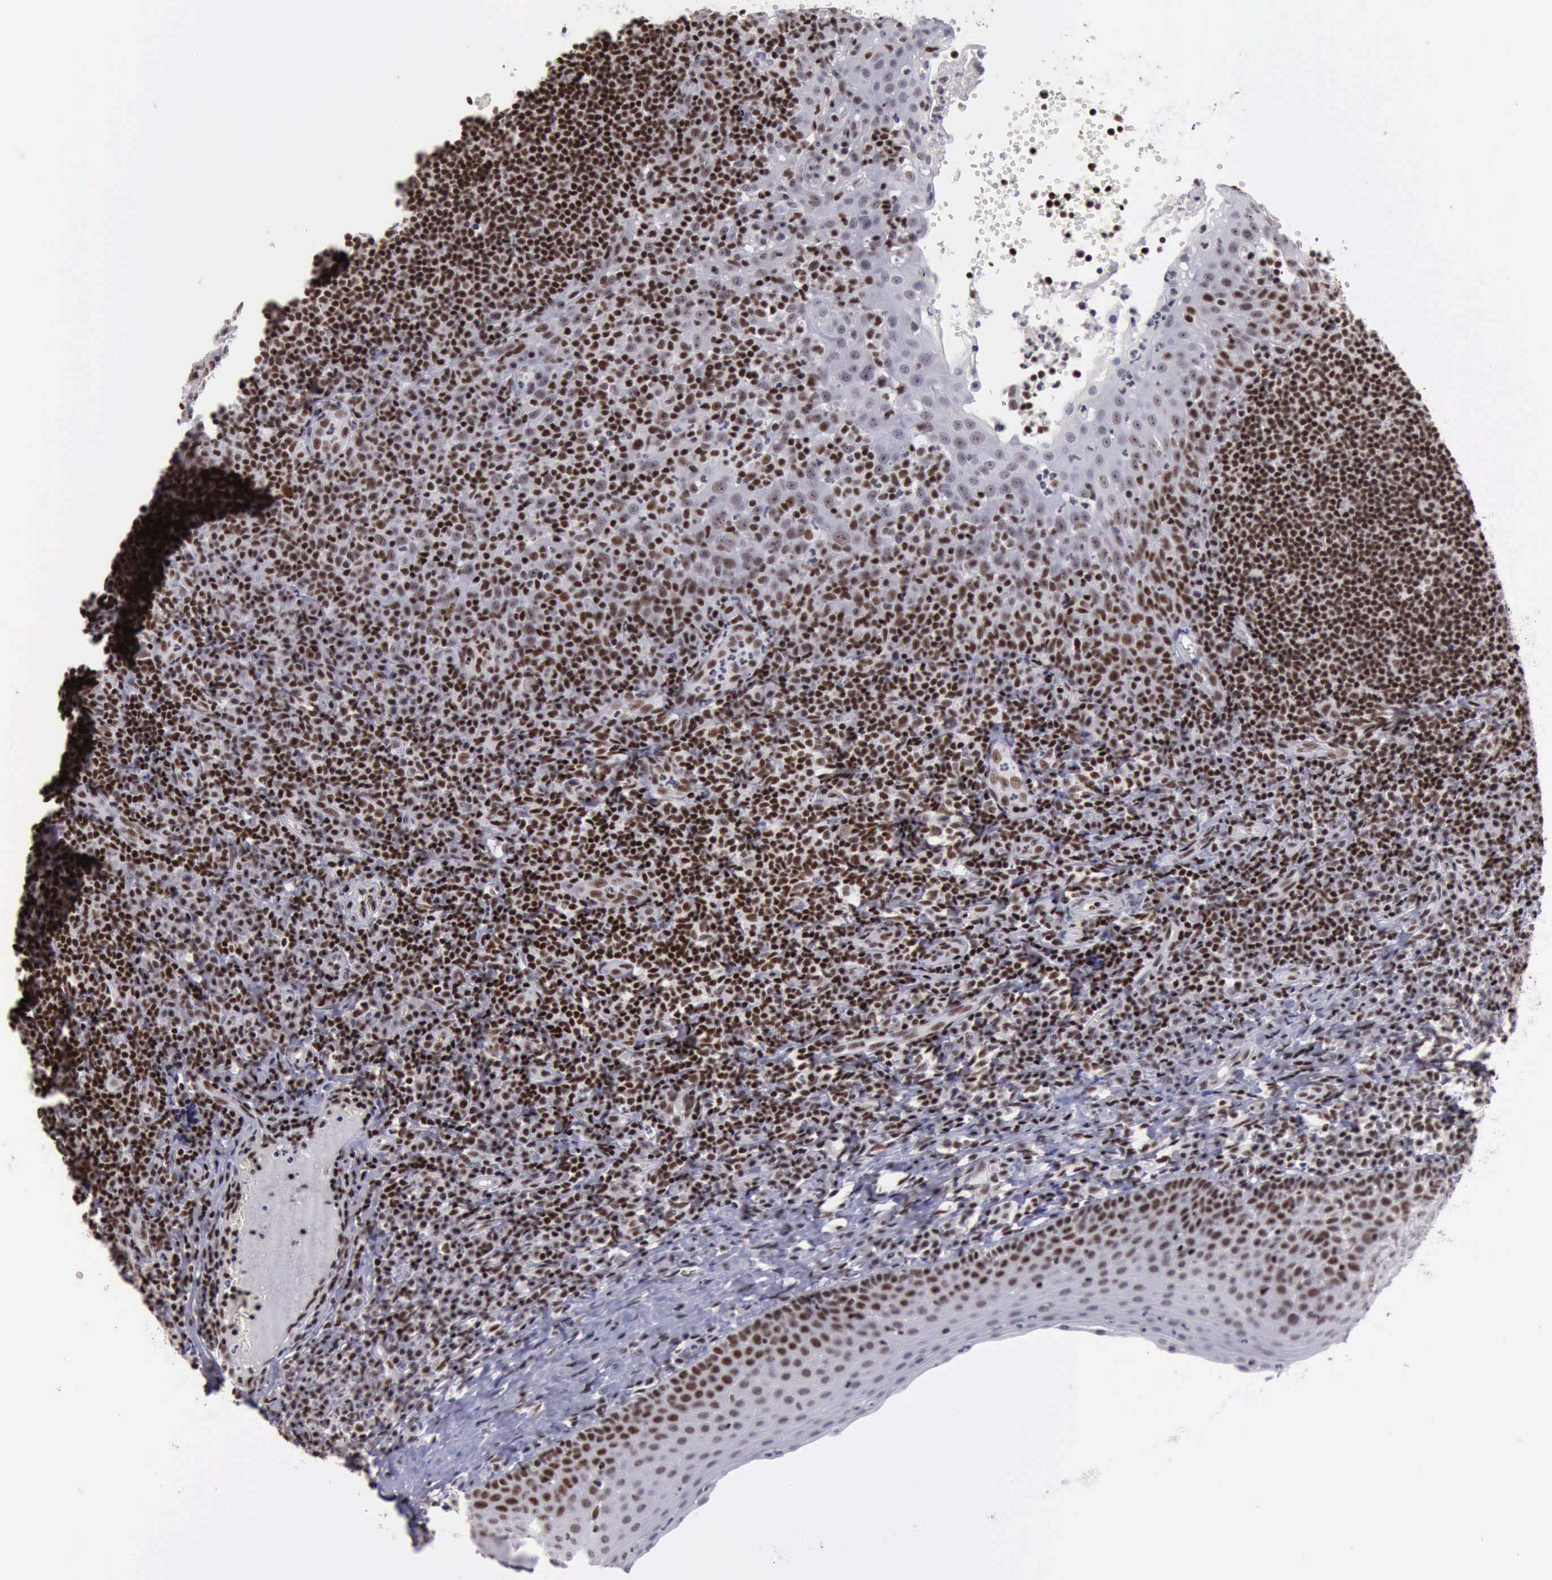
{"staining": {"intensity": "strong", "quantity": ">75%", "location": "nuclear"}, "tissue": "tonsil", "cell_type": "Germinal center cells", "image_type": "normal", "snomed": [{"axis": "morphology", "description": "Normal tissue, NOS"}, {"axis": "topography", "description": "Tonsil"}], "caption": "Tonsil was stained to show a protein in brown. There is high levels of strong nuclear positivity in approximately >75% of germinal center cells. (DAB (3,3'-diaminobenzidine) = brown stain, brightfield microscopy at high magnification).", "gene": "YY1", "patient": {"sex": "female", "age": 40}}